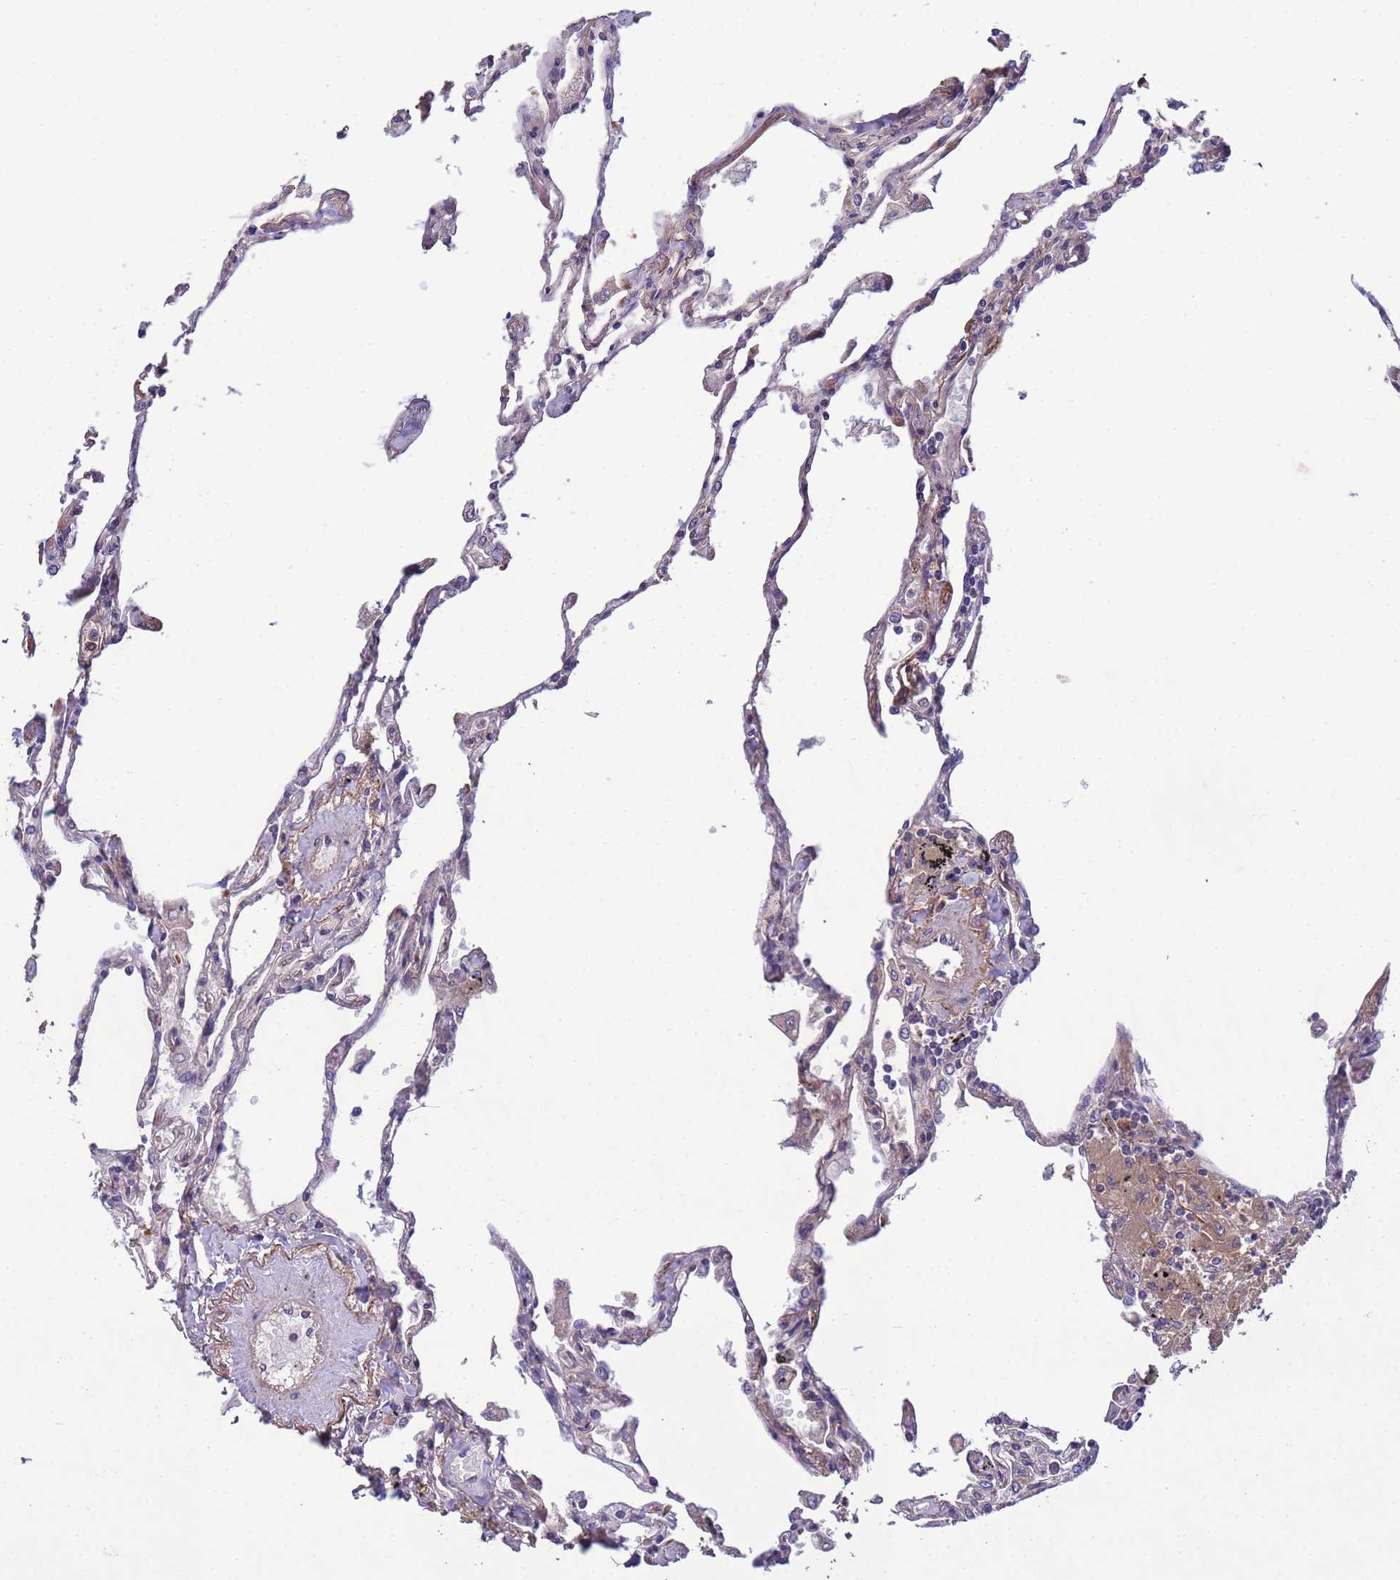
{"staining": {"intensity": "moderate", "quantity": "<25%", "location": "cytoplasmic/membranous"}, "tissue": "lung", "cell_type": "Alveolar cells", "image_type": "normal", "snomed": [{"axis": "morphology", "description": "Normal tissue, NOS"}, {"axis": "topography", "description": "Lung"}], "caption": "Protein analysis of benign lung shows moderate cytoplasmic/membranous expression in about <25% of alveolar cells. The protein of interest is shown in brown color, while the nuclei are stained blue.", "gene": "RAB10", "patient": {"sex": "female", "age": 67}}